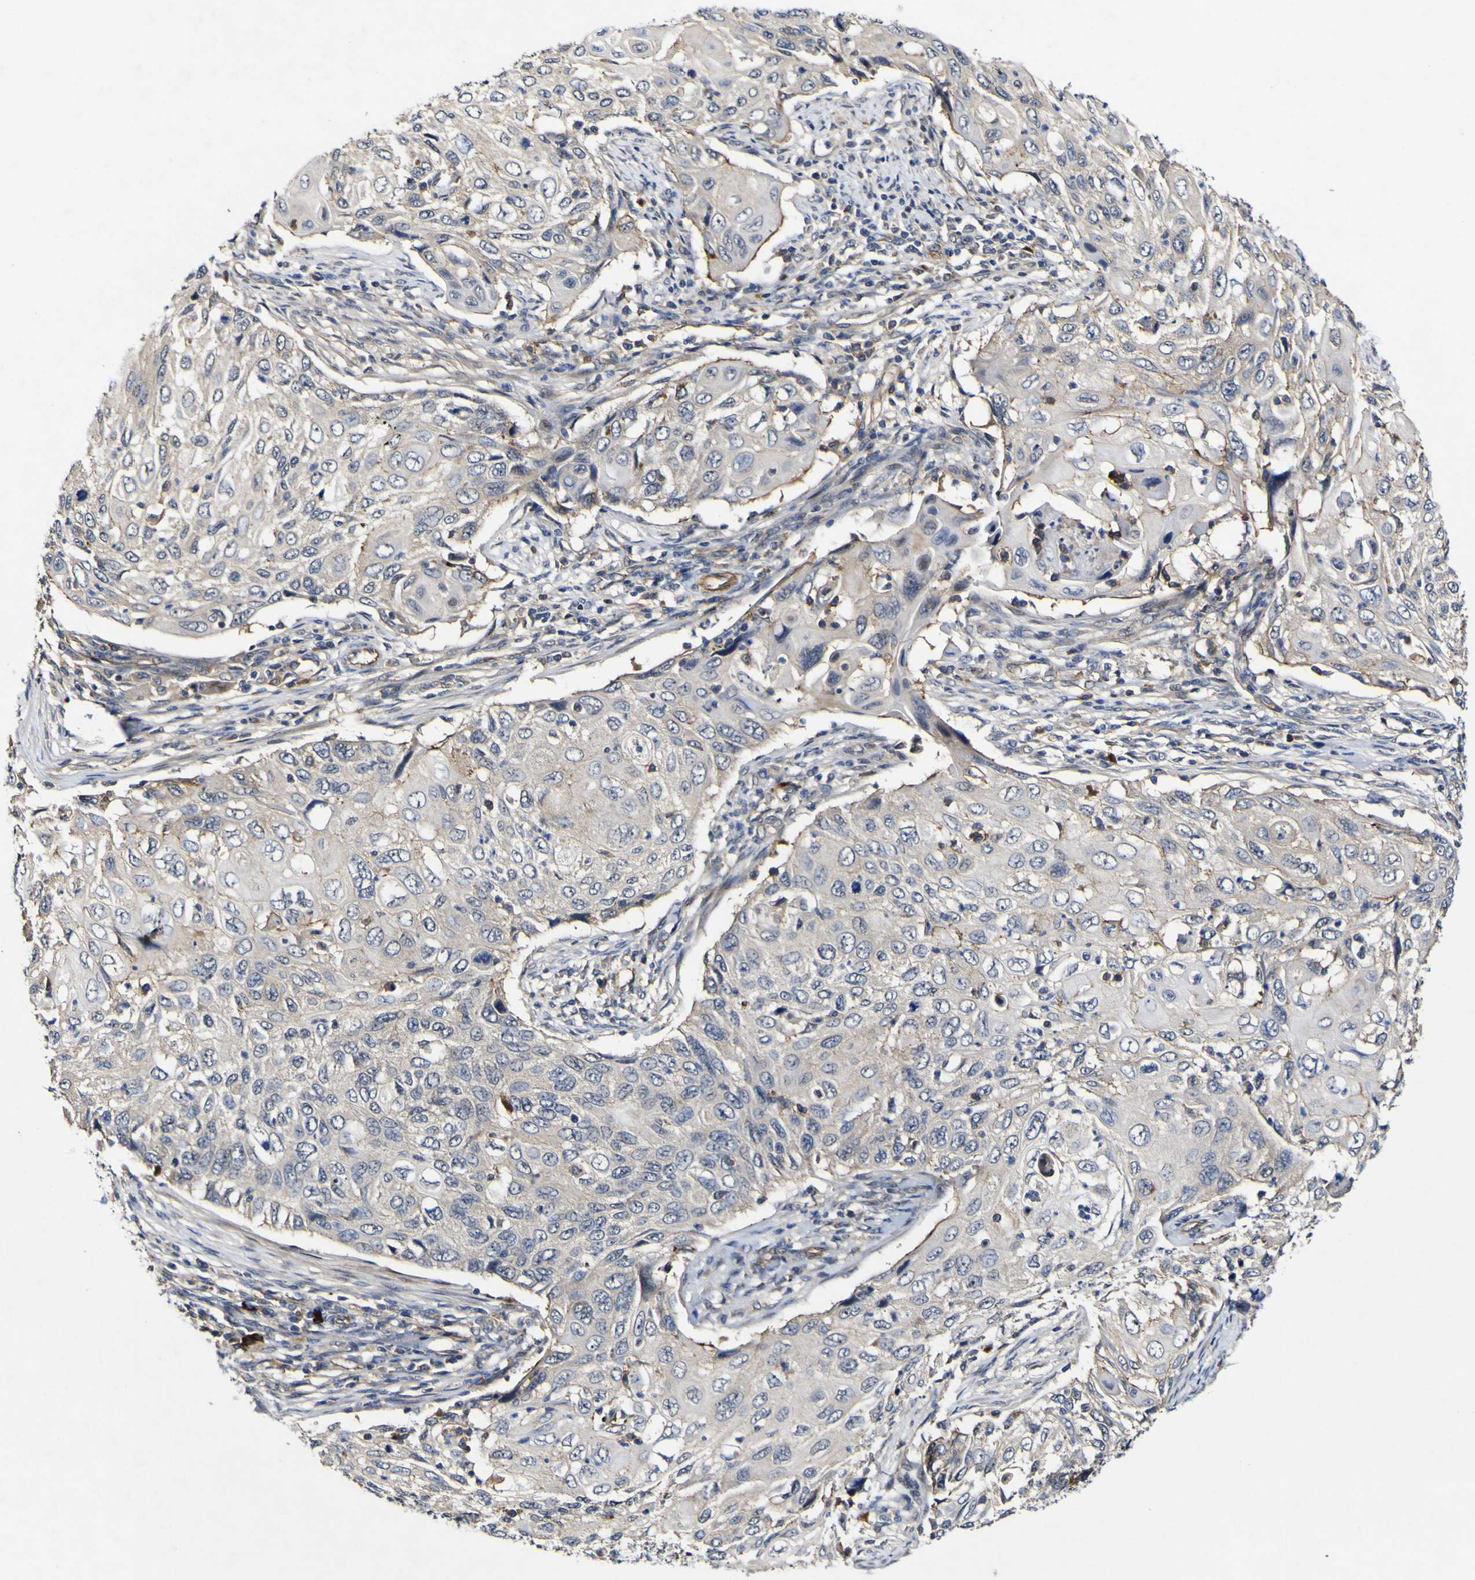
{"staining": {"intensity": "negative", "quantity": "none", "location": "none"}, "tissue": "cervical cancer", "cell_type": "Tumor cells", "image_type": "cancer", "snomed": [{"axis": "morphology", "description": "Squamous cell carcinoma, NOS"}, {"axis": "topography", "description": "Cervix"}], "caption": "This image is of cervical cancer (squamous cell carcinoma) stained with immunohistochemistry (IHC) to label a protein in brown with the nuclei are counter-stained blue. There is no positivity in tumor cells.", "gene": "CCL2", "patient": {"sex": "female", "age": 70}}